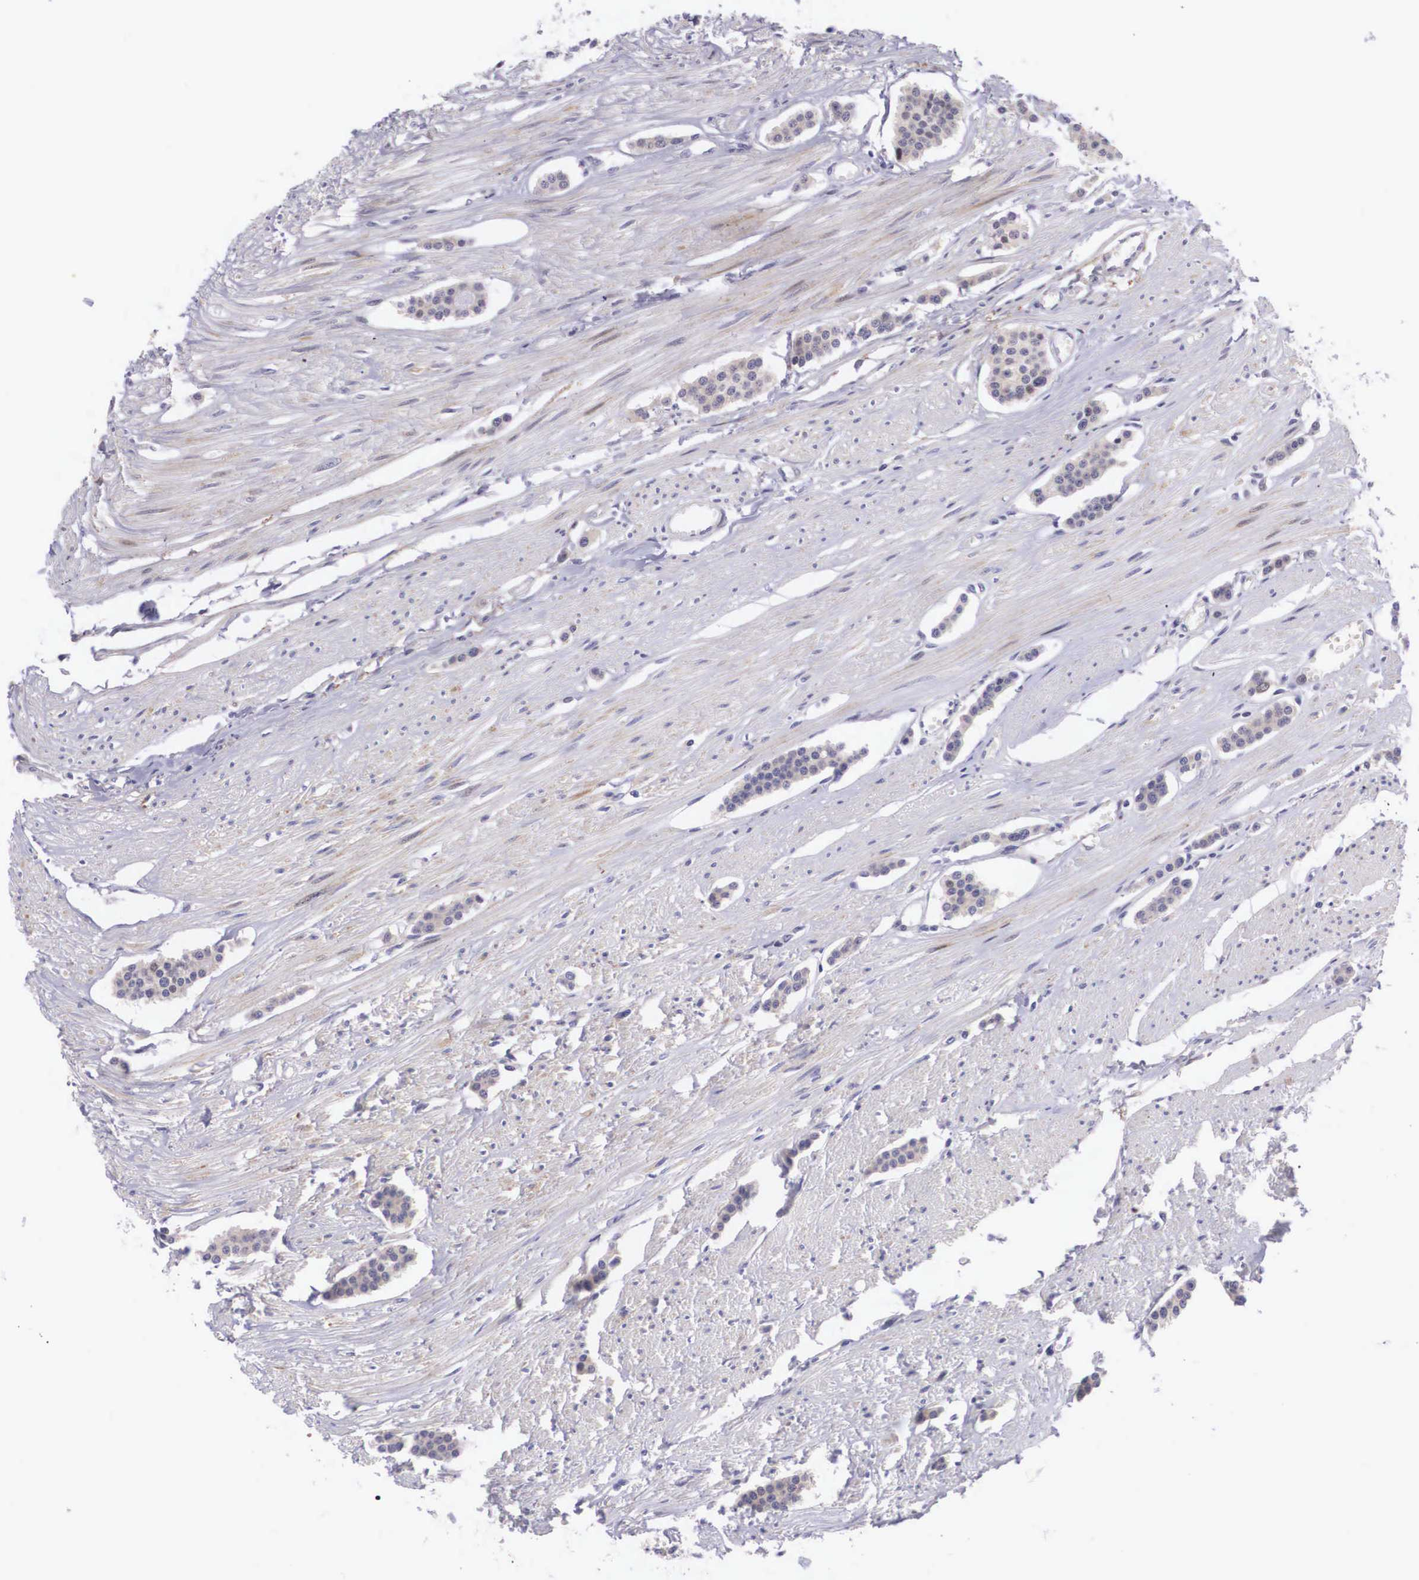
{"staining": {"intensity": "weak", "quantity": "25%-75%", "location": "cytoplasmic/membranous"}, "tissue": "carcinoid", "cell_type": "Tumor cells", "image_type": "cancer", "snomed": [{"axis": "morphology", "description": "Carcinoid, malignant, NOS"}, {"axis": "topography", "description": "Small intestine"}], "caption": "Carcinoid was stained to show a protein in brown. There is low levels of weak cytoplasmic/membranous positivity in approximately 25%-75% of tumor cells. The protein is stained brown, and the nuclei are stained in blue (DAB (3,3'-diaminobenzidine) IHC with brightfield microscopy, high magnification).", "gene": "EMID1", "patient": {"sex": "male", "age": 60}}